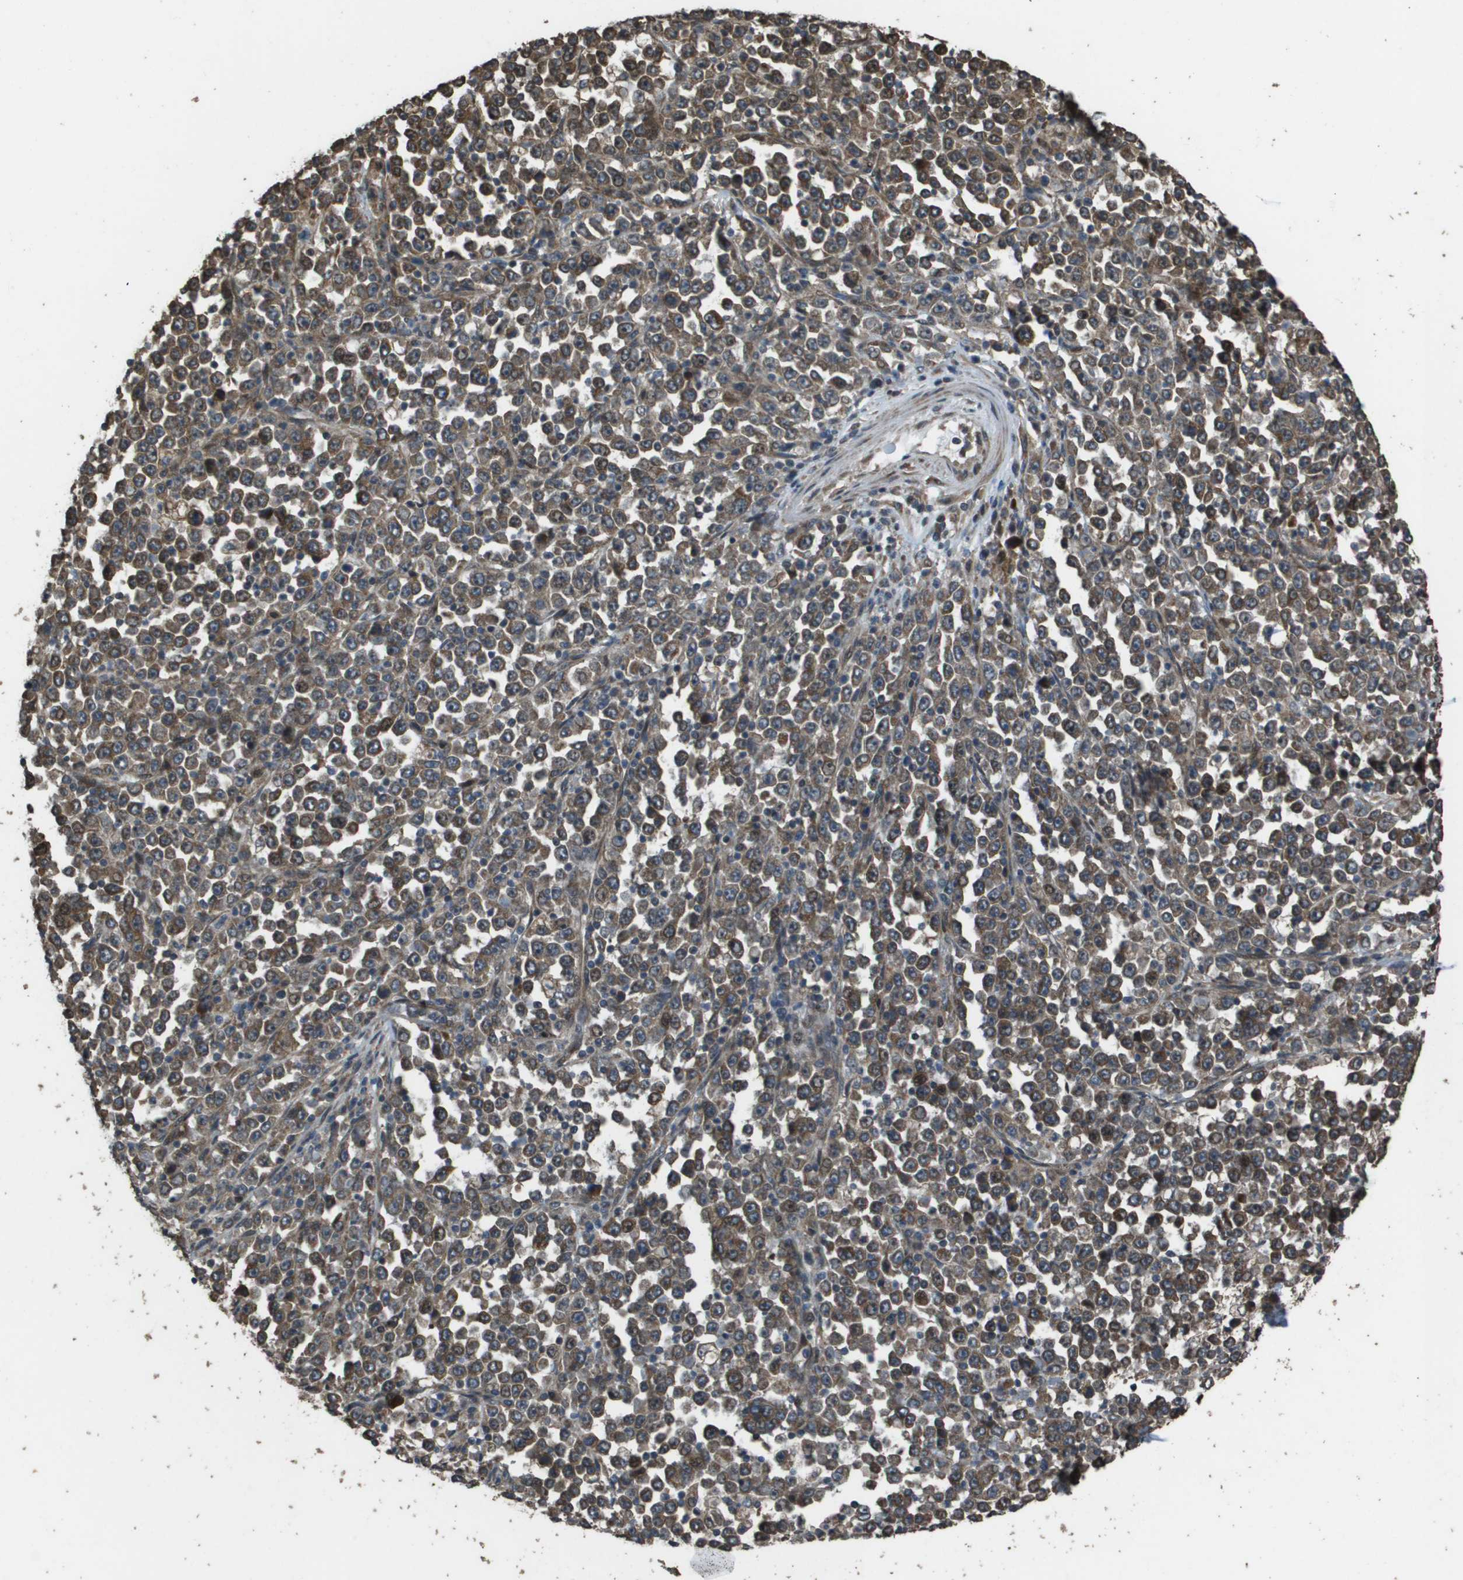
{"staining": {"intensity": "moderate", "quantity": ">75%", "location": "cytoplasmic/membranous"}, "tissue": "stomach cancer", "cell_type": "Tumor cells", "image_type": "cancer", "snomed": [{"axis": "morphology", "description": "Normal tissue, NOS"}, {"axis": "morphology", "description": "Adenocarcinoma, NOS"}, {"axis": "topography", "description": "Stomach, upper"}, {"axis": "topography", "description": "Stomach"}], "caption": "A photomicrograph showing moderate cytoplasmic/membranous expression in about >75% of tumor cells in stomach adenocarcinoma, as visualized by brown immunohistochemical staining.", "gene": "FIG4", "patient": {"sex": "male", "age": 59}}